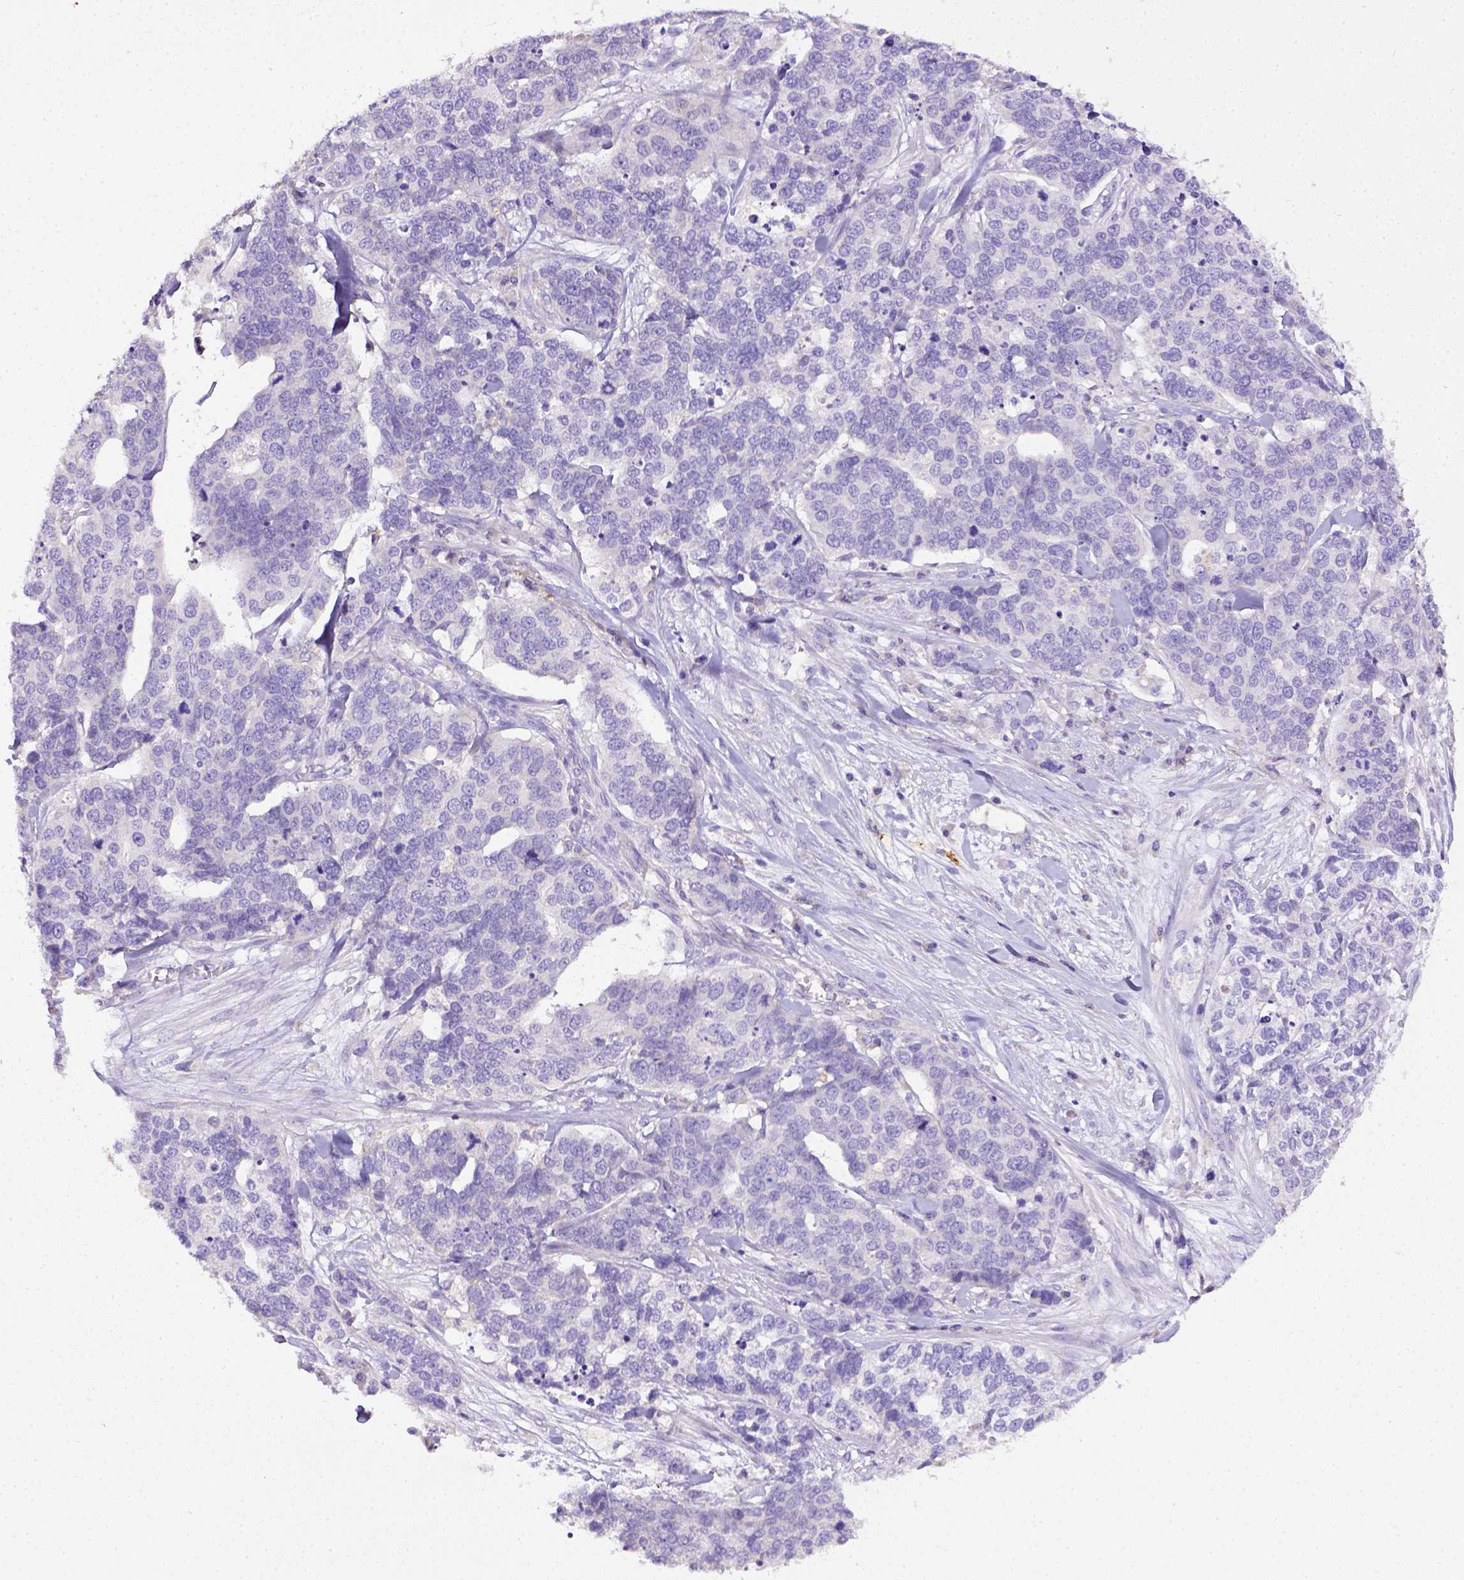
{"staining": {"intensity": "negative", "quantity": "none", "location": "none"}, "tissue": "ovarian cancer", "cell_type": "Tumor cells", "image_type": "cancer", "snomed": [{"axis": "morphology", "description": "Carcinoma, endometroid"}, {"axis": "topography", "description": "Ovary"}], "caption": "Immunohistochemistry (IHC) of human endometroid carcinoma (ovarian) demonstrates no staining in tumor cells.", "gene": "CD40", "patient": {"sex": "female", "age": 65}}